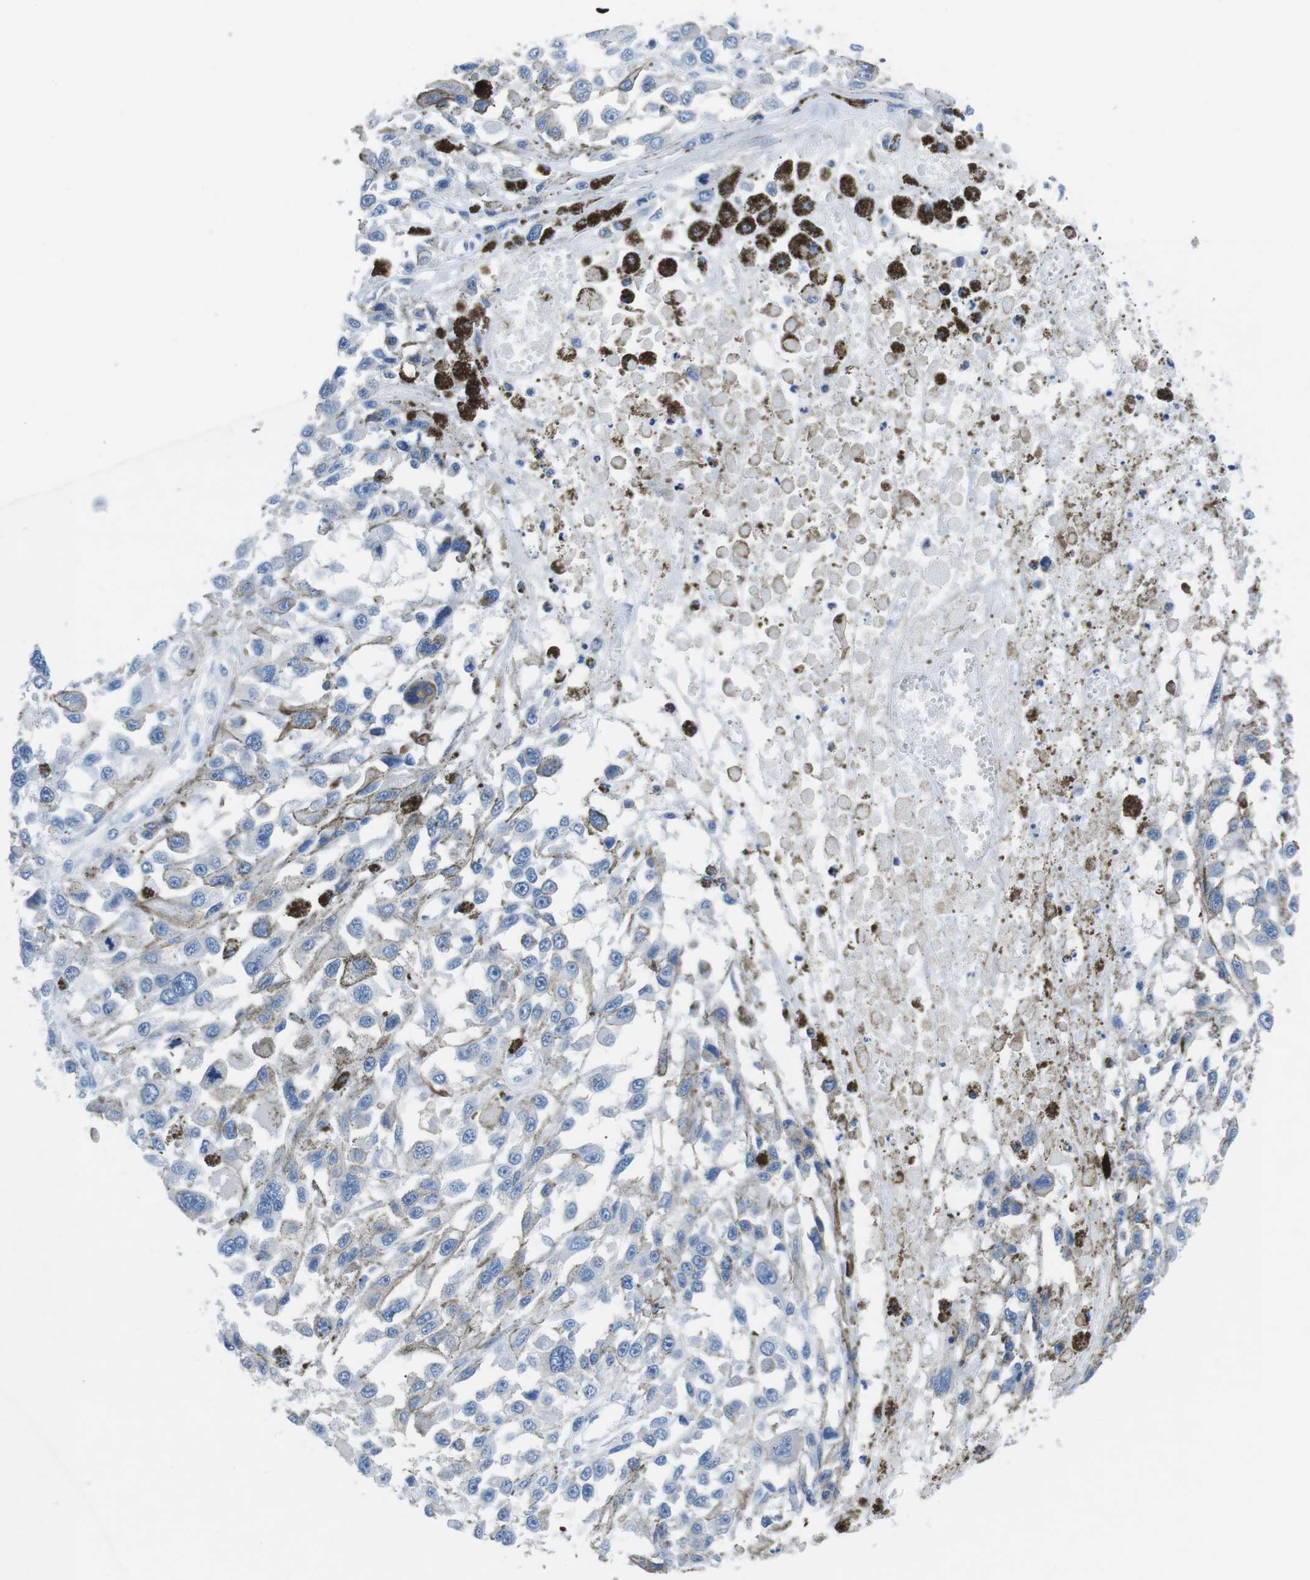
{"staining": {"intensity": "negative", "quantity": "none", "location": "none"}, "tissue": "melanoma", "cell_type": "Tumor cells", "image_type": "cancer", "snomed": [{"axis": "morphology", "description": "Malignant melanoma, Metastatic site"}, {"axis": "topography", "description": "Lymph node"}], "caption": "Immunohistochemistry (IHC) image of melanoma stained for a protein (brown), which exhibits no expression in tumor cells.", "gene": "MUC2", "patient": {"sex": "male", "age": 59}}